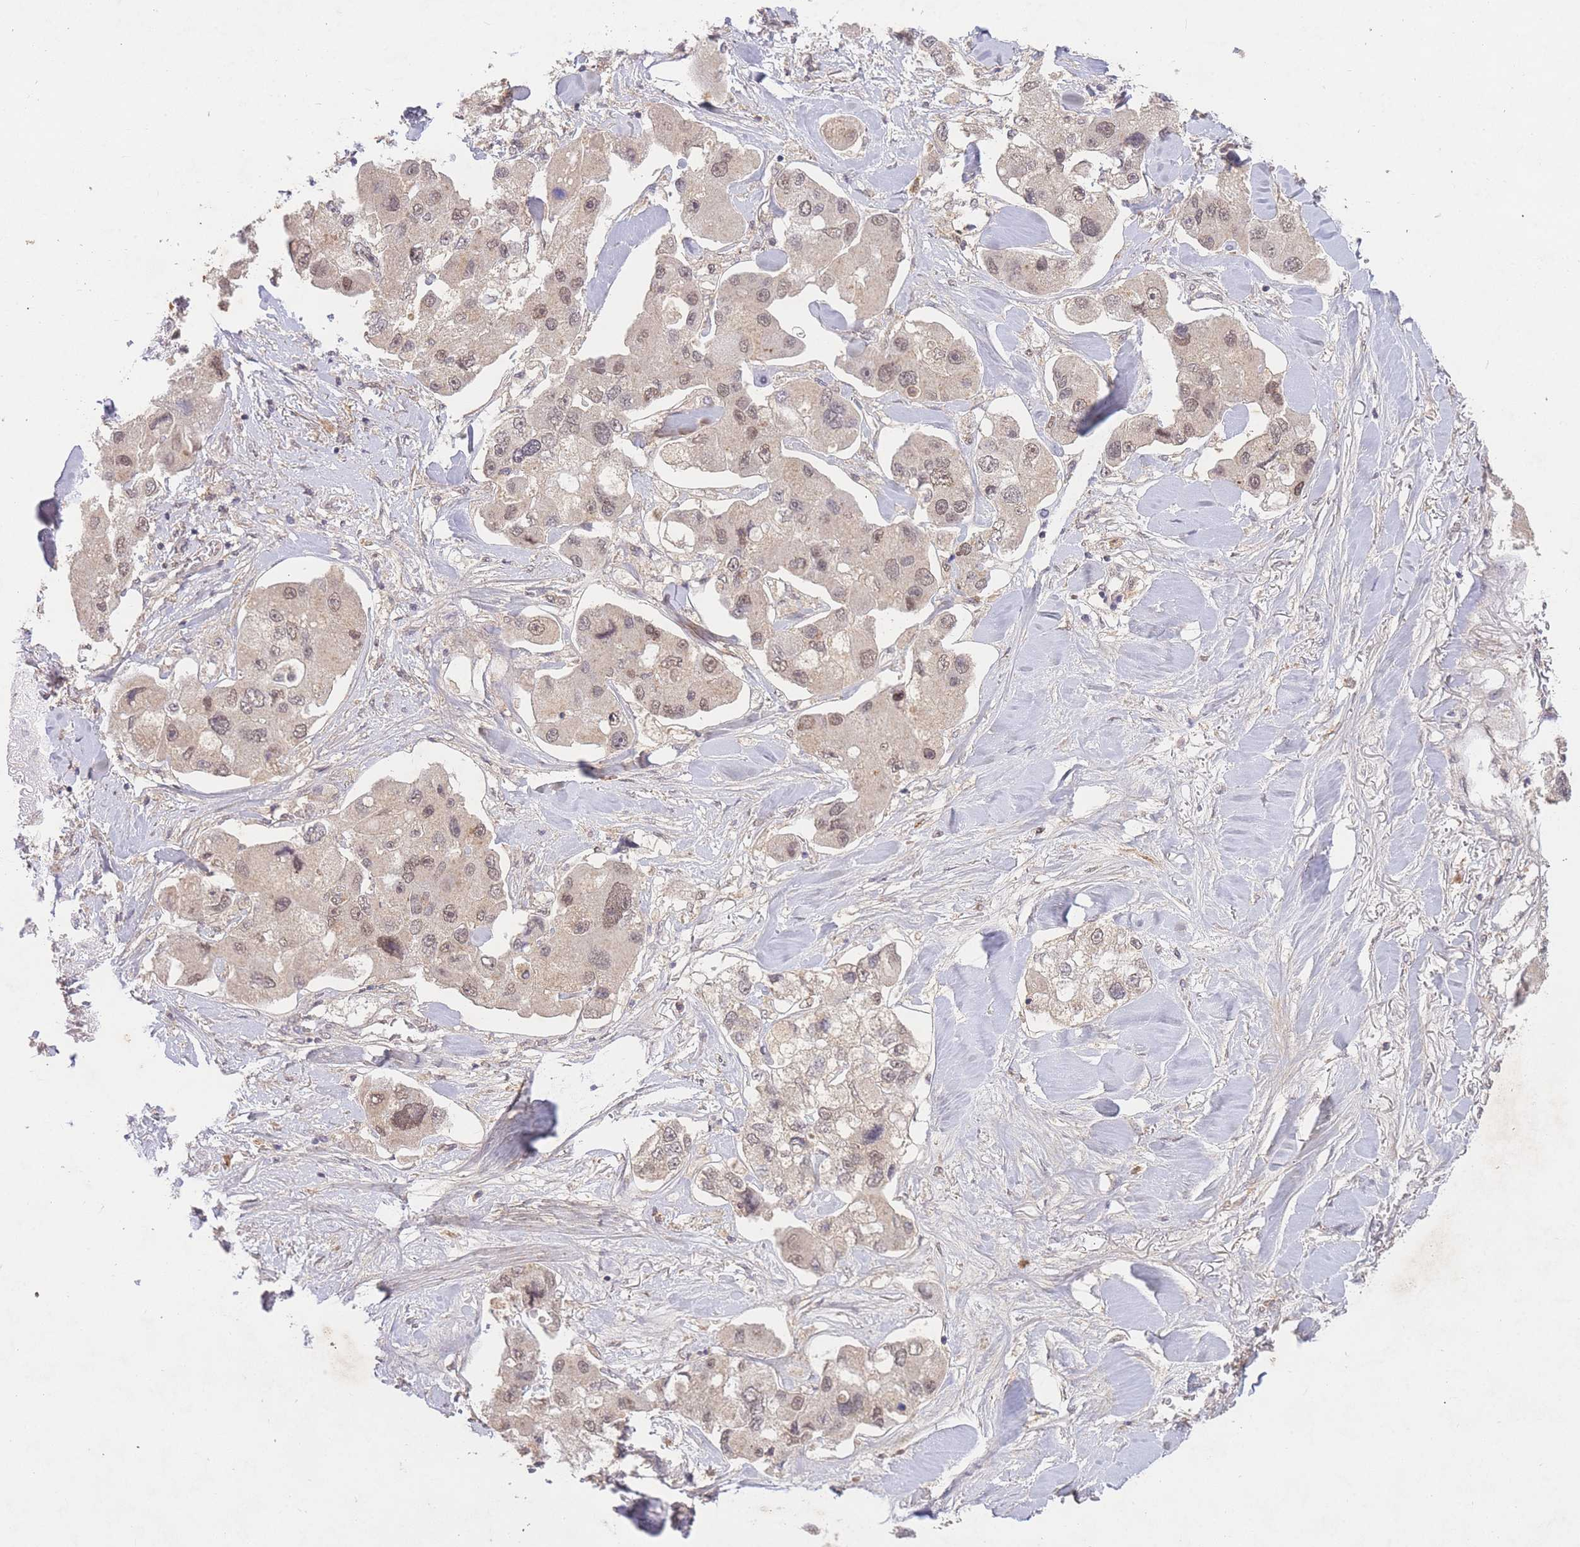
{"staining": {"intensity": "weak", "quantity": ">75%", "location": "nuclear"}, "tissue": "lung cancer", "cell_type": "Tumor cells", "image_type": "cancer", "snomed": [{"axis": "morphology", "description": "Adenocarcinoma, NOS"}, {"axis": "topography", "description": "Lung"}], "caption": "Immunohistochemical staining of human adenocarcinoma (lung) exhibits low levels of weak nuclear positivity in approximately >75% of tumor cells.", "gene": "RNF144B", "patient": {"sex": "female", "age": 54}}